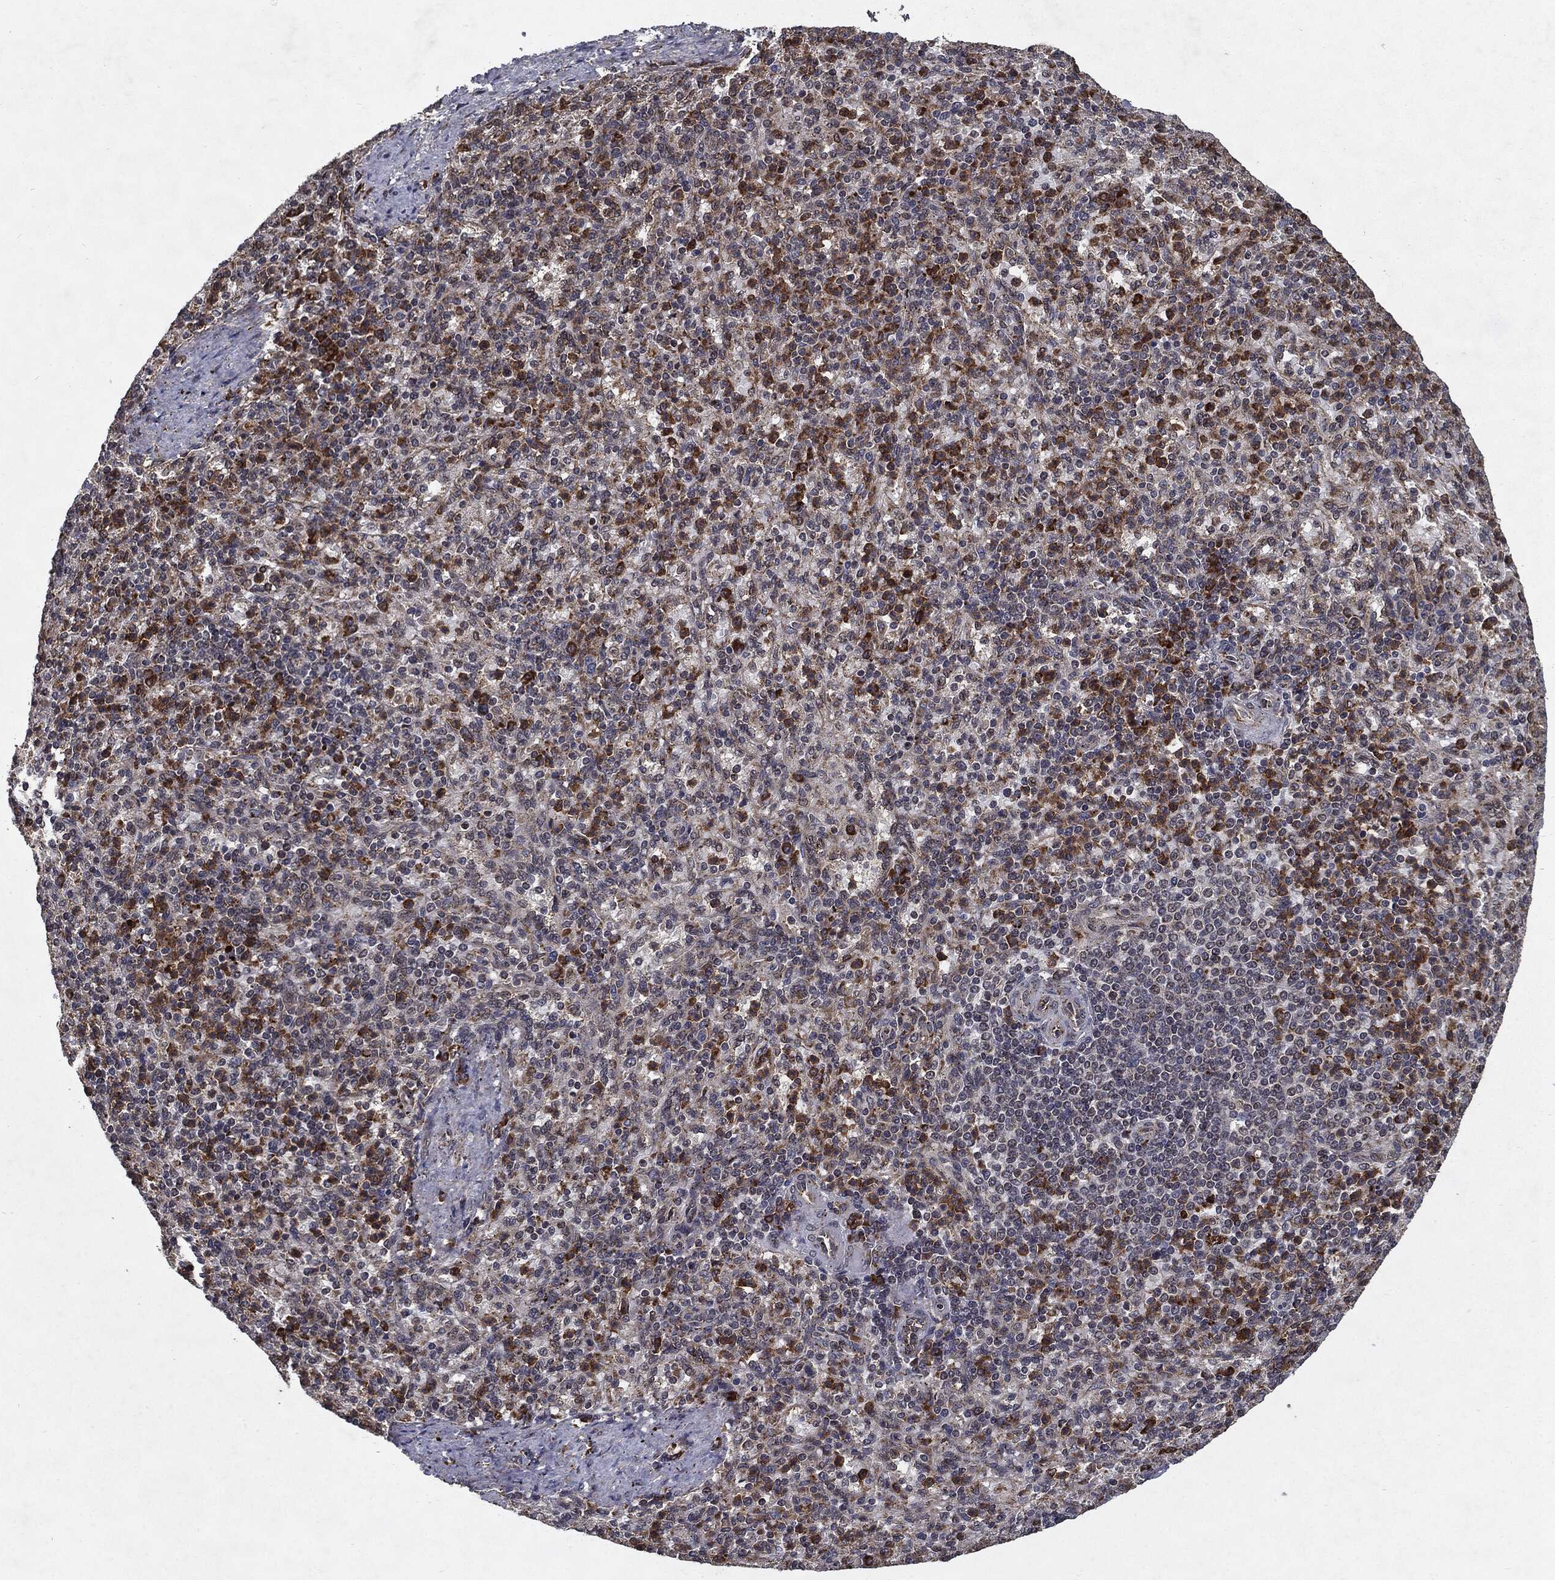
{"staining": {"intensity": "strong", "quantity": "<25%", "location": "cytoplasmic/membranous"}, "tissue": "spleen", "cell_type": "Cells in red pulp", "image_type": "normal", "snomed": [{"axis": "morphology", "description": "Normal tissue, NOS"}, {"axis": "topography", "description": "Spleen"}], "caption": "Immunohistochemistry (IHC) of benign human spleen displays medium levels of strong cytoplasmic/membranous positivity in approximately <25% of cells in red pulp.", "gene": "HDAC5", "patient": {"sex": "female", "age": 74}}